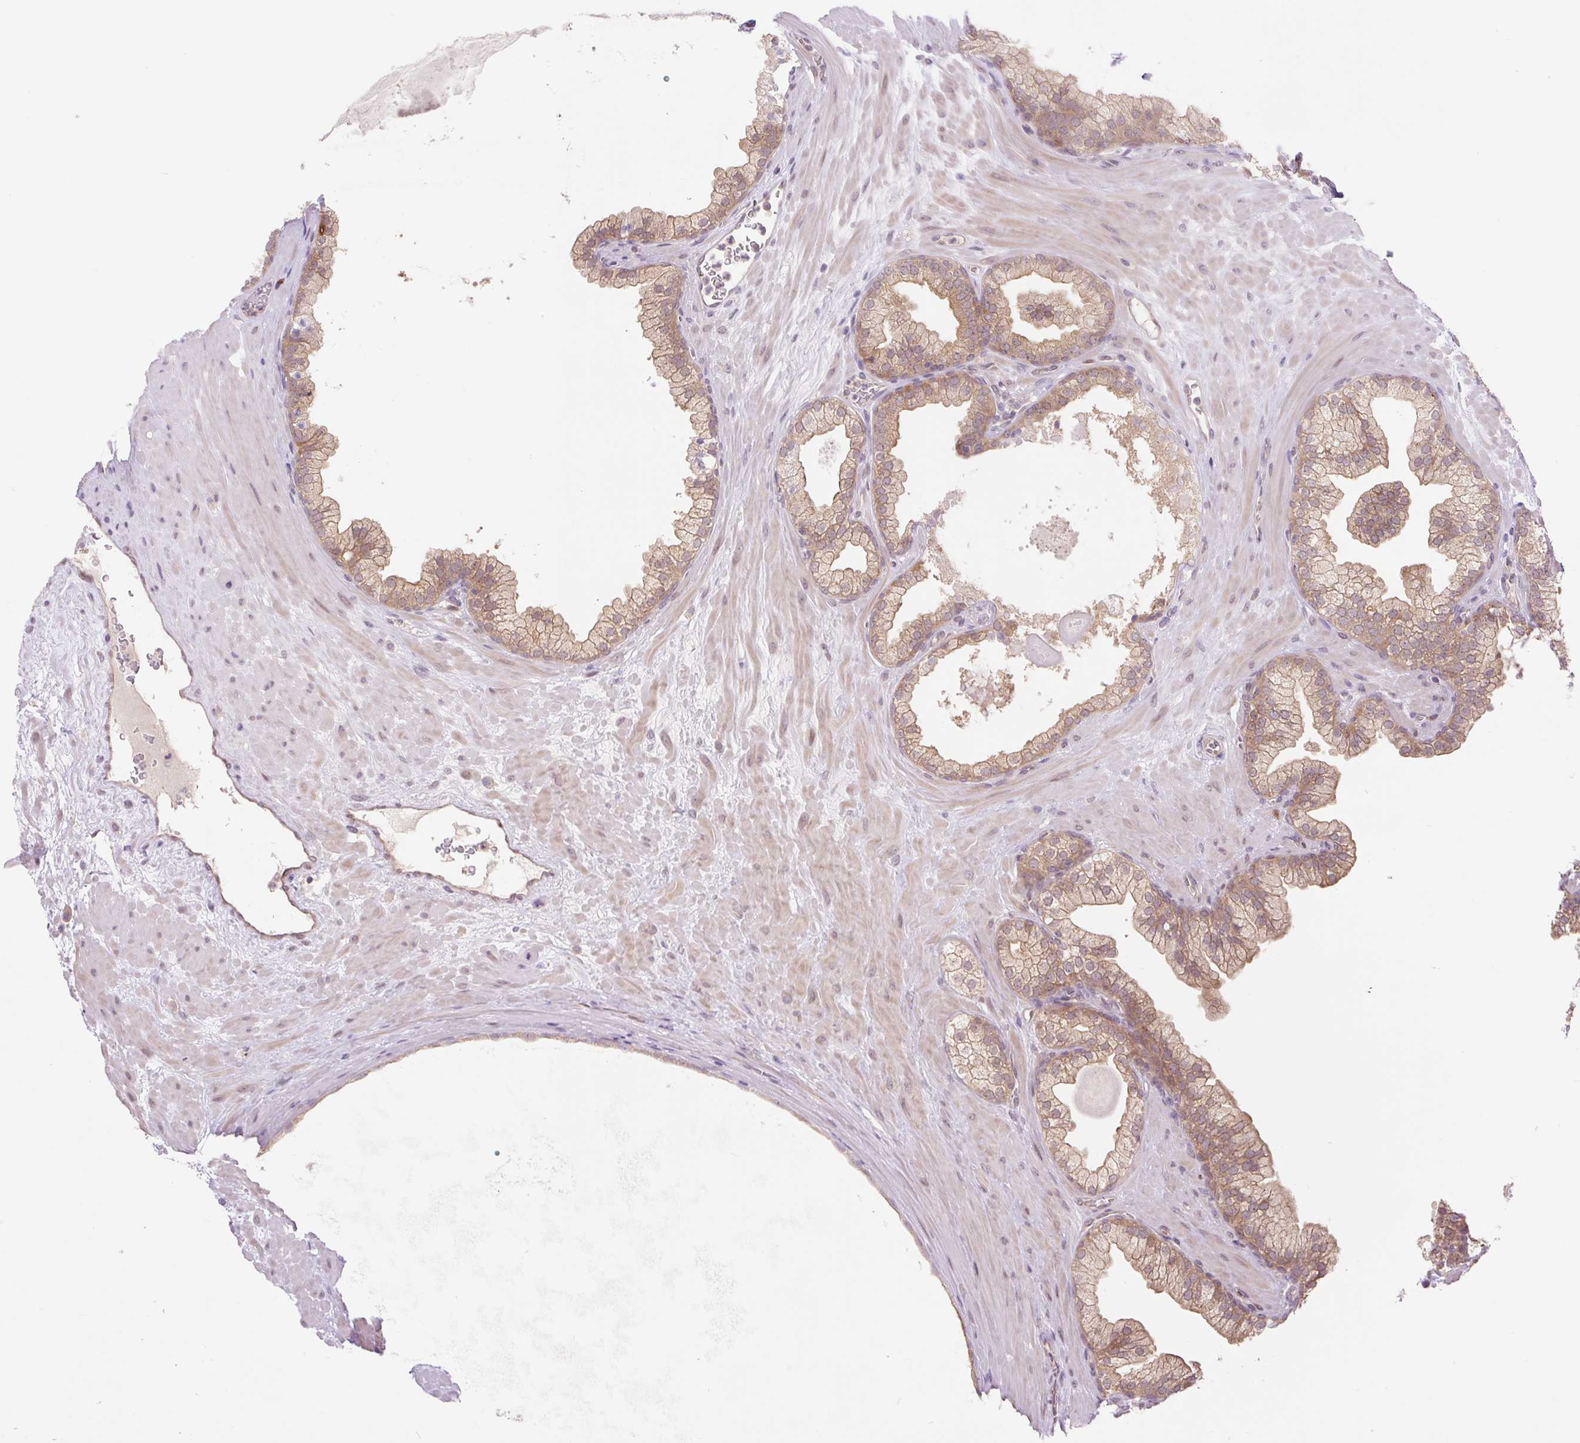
{"staining": {"intensity": "weak", "quantity": ">75%", "location": "cytoplasmic/membranous,nuclear"}, "tissue": "prostate", "cell_type": "Glandular cells", "image_type": "normal", "snomed": [{"axis": "morphology", "description": "Normal tissue, NOS"}, {"axis": "topography", "description": "Prostate"}, {"axis": "topography", "description": "Peripheral nerve tissue"}], "caption": "Immunohistochemistry histopathology image of normal prostate: prostate stained using IHC displays low levels of weak protein expression localized specifically in the cytoplasmic/membranous,nuclear of glandular cells, appearing as a cytoplasmic/membranous,nuclear brown color.", "gene": "VPS25", "patient": {"sex": "male", "age": 61}}